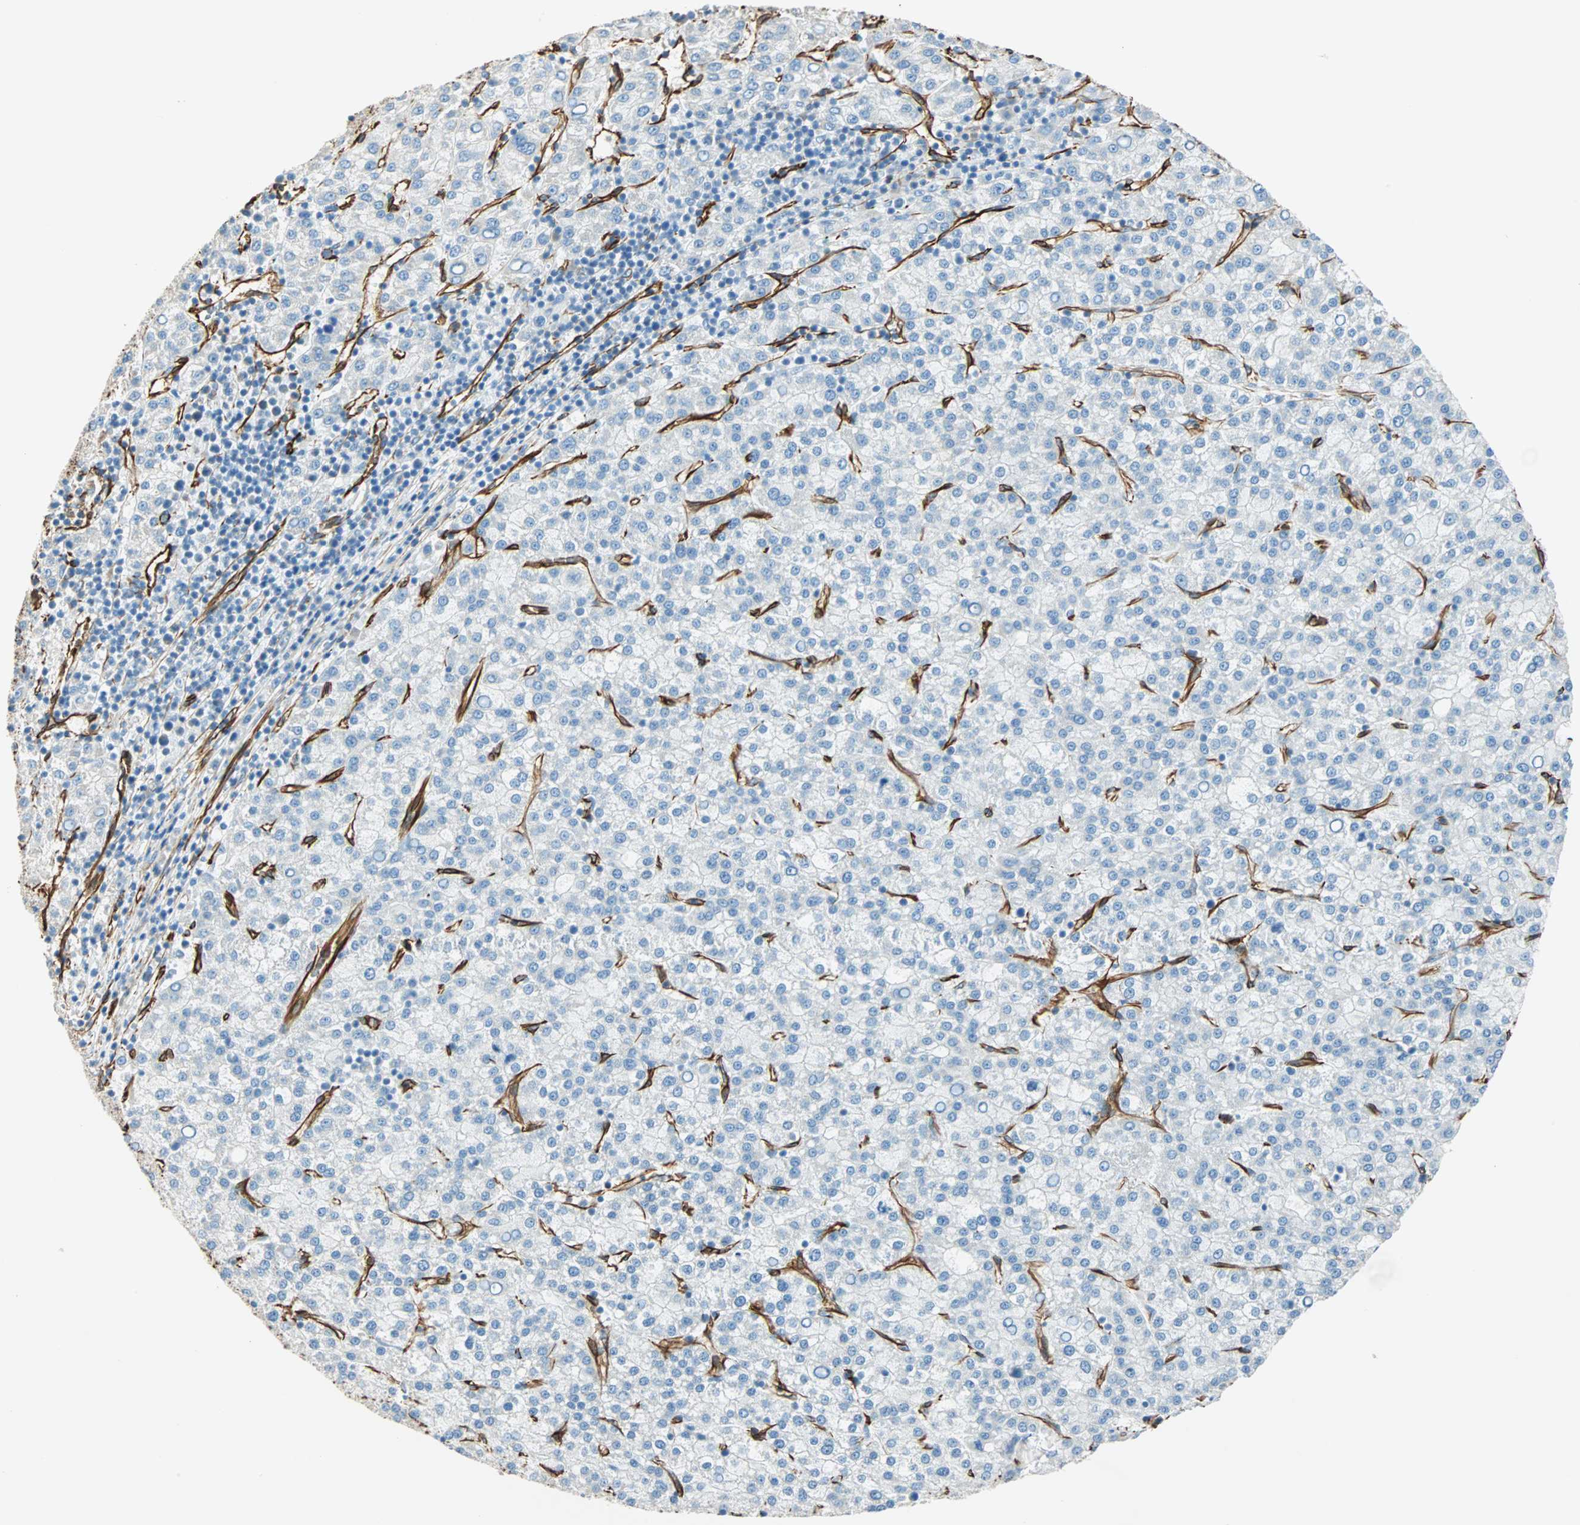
{"staining": {"intensity": "negative", "quantity": "none", "location": "none"}, "tissue": "liver cancer", "cell_type": "Tumor cells", "image_type": "cancer", "snomed": [{"axis": "morphology", "description": "Carcinoma, Hepatocellular, NOS"}, {"axis": "topography", "description": "Liver"}], "caption": "The photomicrograph shows no staining of tumor cells in liver cancer. Nuclei are stained in blue.", "gene": "NES", "patient": {"sex": "female", "age": 58}}